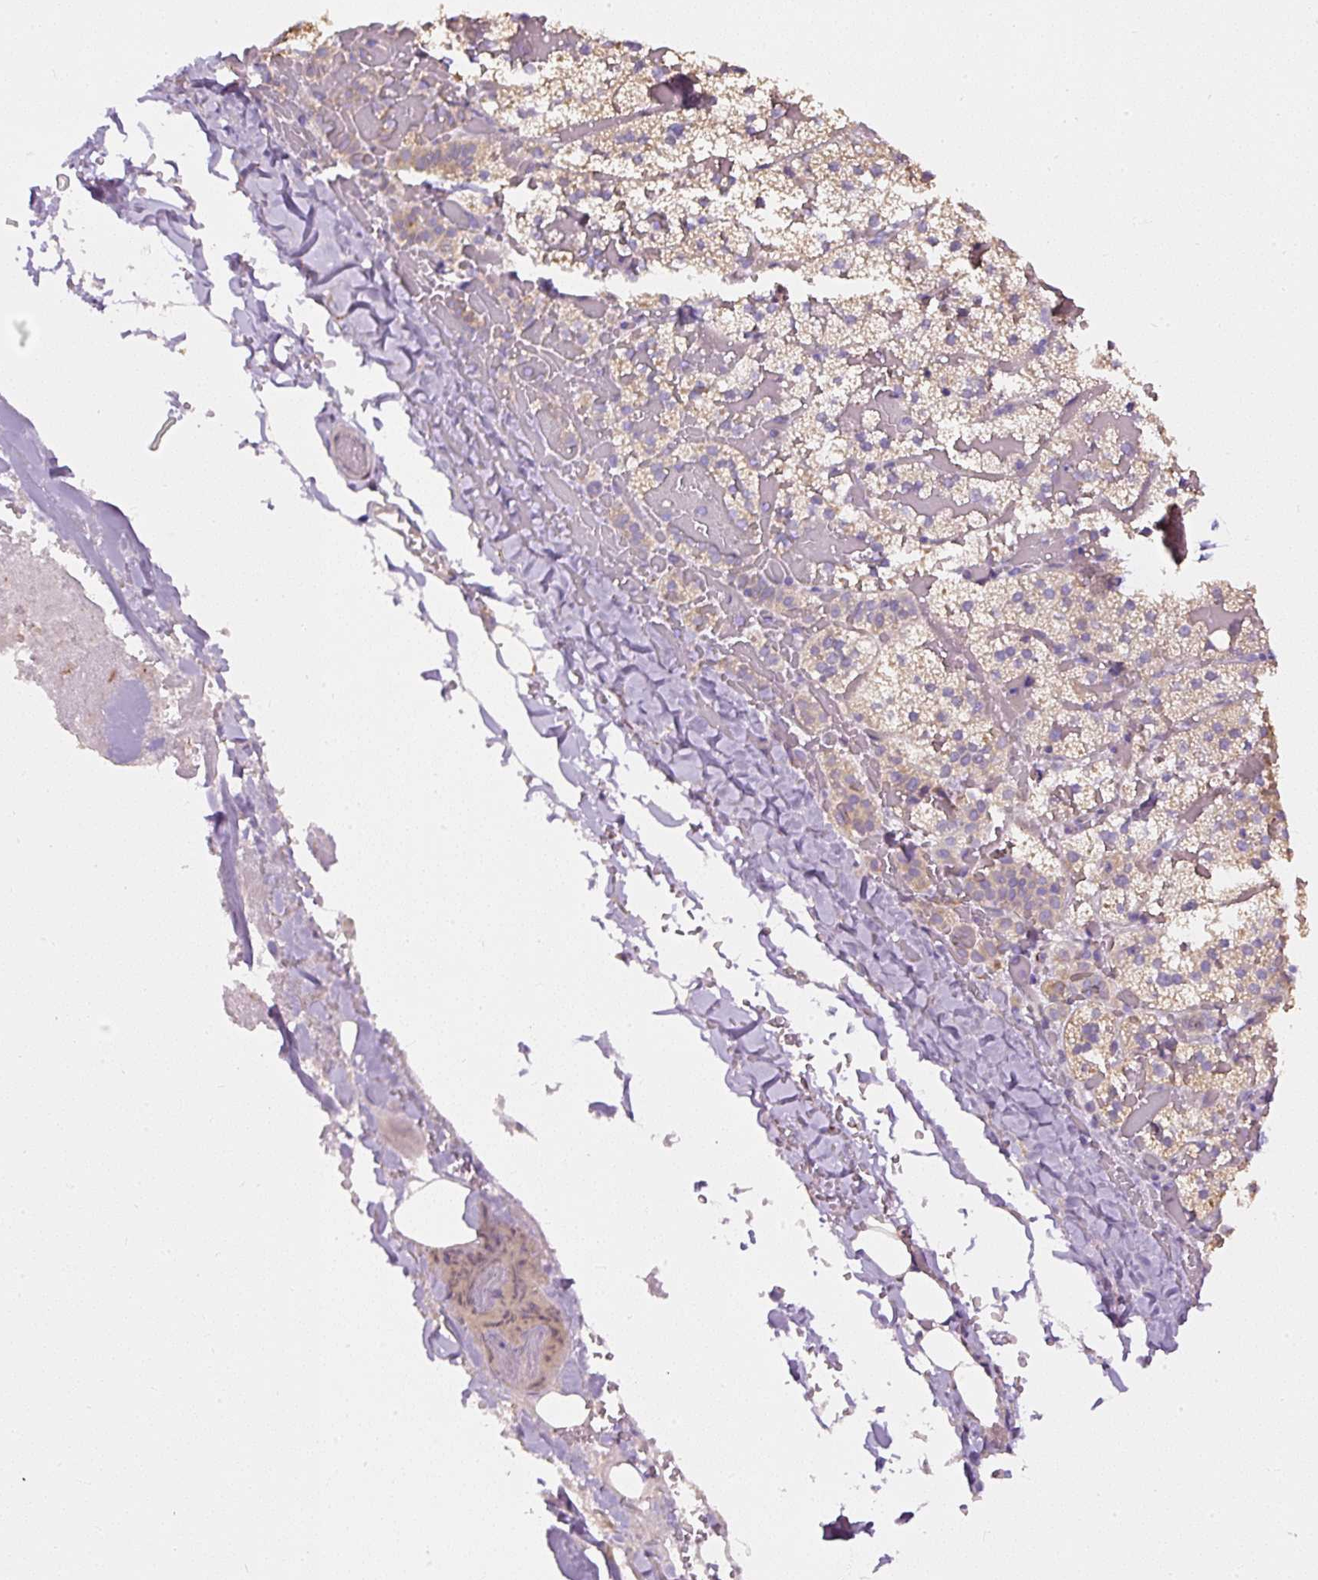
{"staining": {"intensity": "weak", "quantity": "25%-75%", "location": "cytoplasmic/membranous"}, "tissue": "adrenal gland", "cell_type": "Glandular cells", "image_type": "normal", "snomed": [{"axis": "morphology", "description": "Normal tissue, NOS"}, {"axis": "topography", "description": "Adrenal gland"}], "caption": "Adrenal gland was stained to show a protein in brown. There is low levels of weak cytoplasmic/membranous positivity in approximately 25%-75% of glandular cells.", "gene": "FAM149A", "patient": {"sex": "male", "age": 53}}